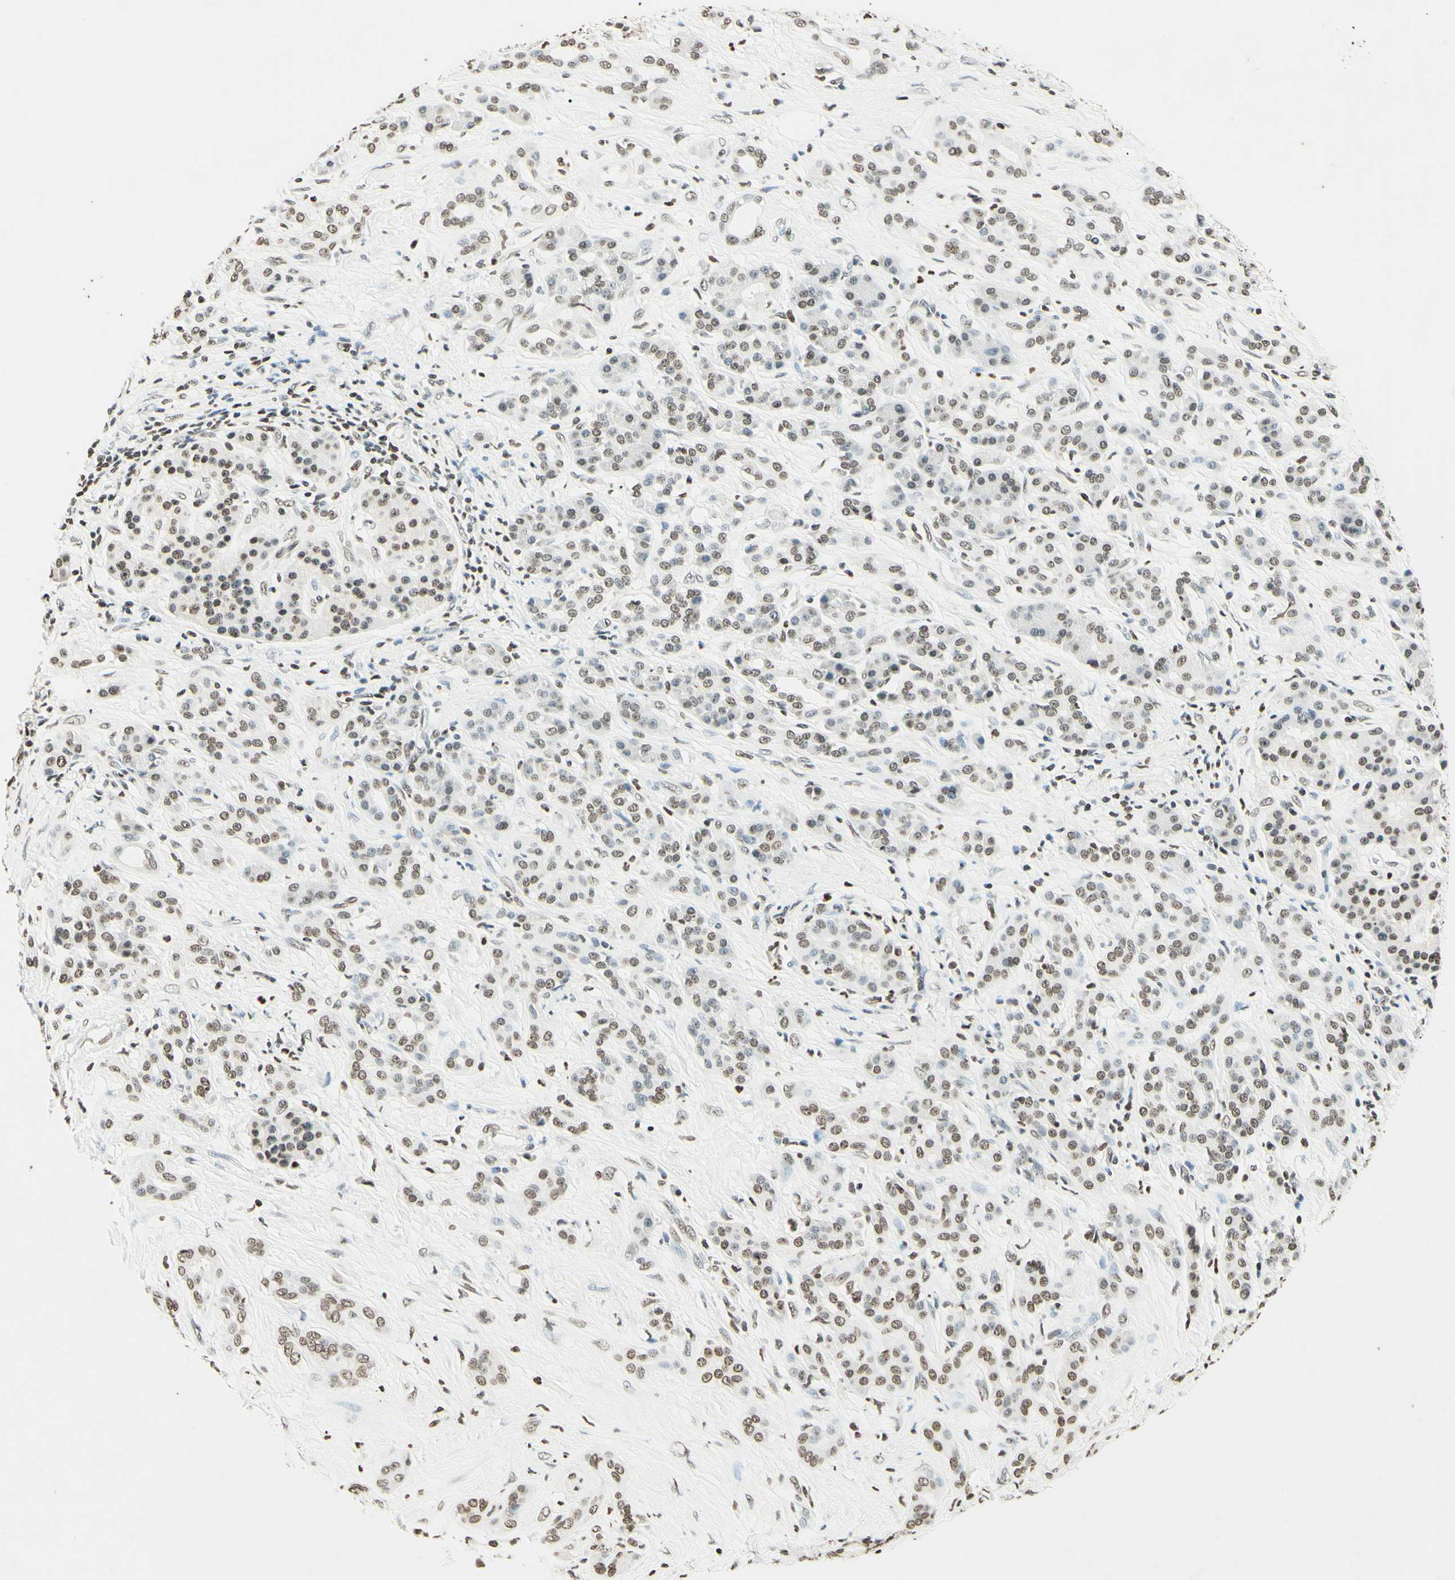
{"staining": {"intensity": "moderate", "quantity": "25%-75%", "location": "nuclear"}, "tissue": "pancreatic cancer", "cell_type": "Tumor cells", "image_type": "cancer", "snomed": [{"axis": "morphology", "description": "Adenocarcinoma, NOS"}, {"axis": "topography", "description": "Pancreas"}], "caption": "Pancreatic cancer (adenocarcinoma) stained with a brown dye reveals moderate nuclear positive expression in approximately 25%-75% of tumor cells.", "gene": "MSH2", "patient": {"sex": "male", "age": 41}}